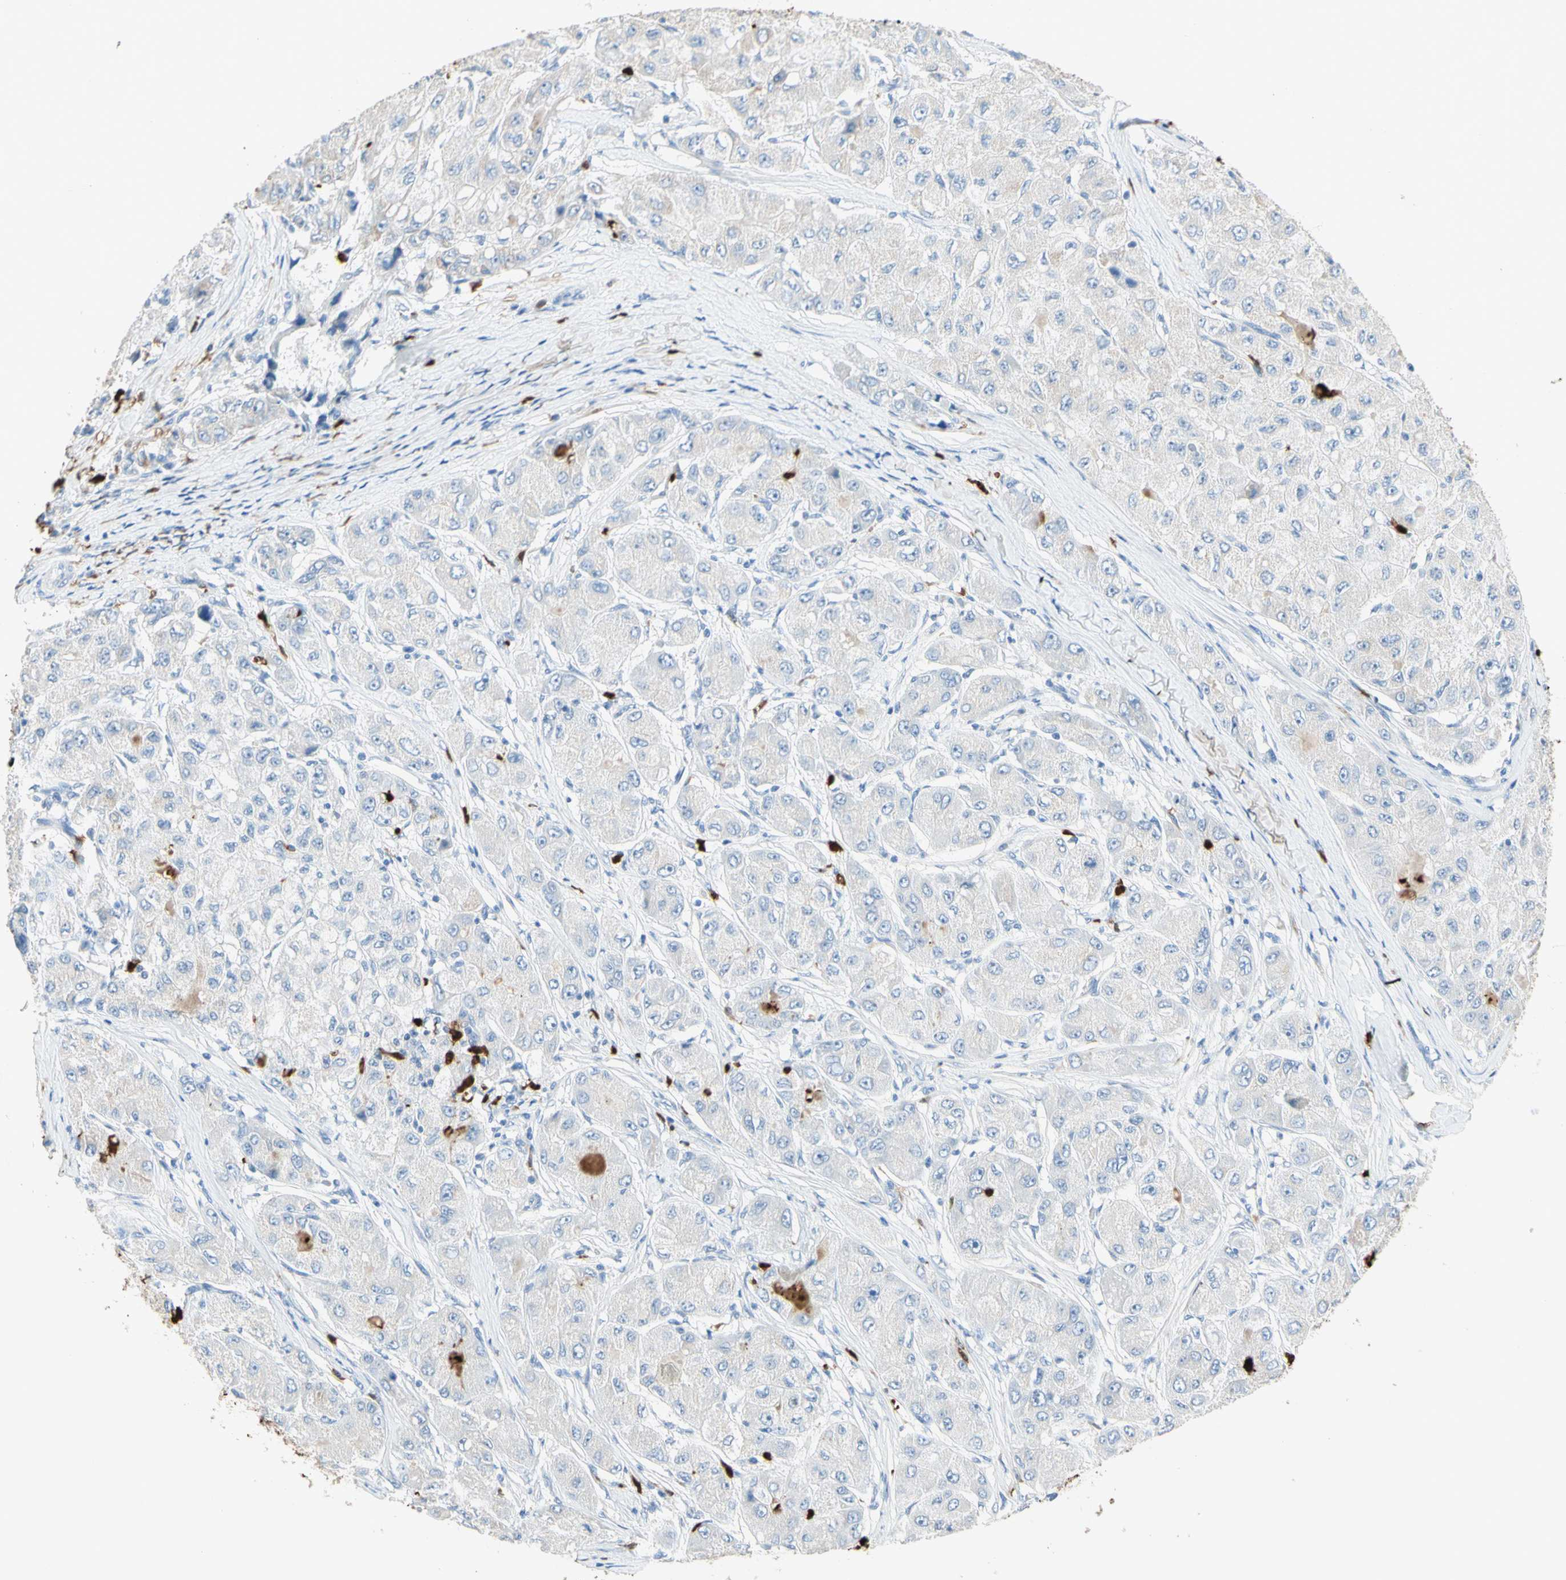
{"staining": {"intensity": "negative", "quantity": "none", "location": "none"}, "tissue": "liver cancer", "cell_type": "Tumor cells", "image_type": "cancer", "snomed": [{"axis": "morphology", "description": "Carcinoma, Hepatocellular, NOS"}, {"axis": "topography", "description": "Liver"}], "caption": "Immunohistochemistry (IHC) of human liver cancer displays no positivity in tumor cells.", "gene": "NFKBIZ", "patient": {"sex": "male", "age": 80}}